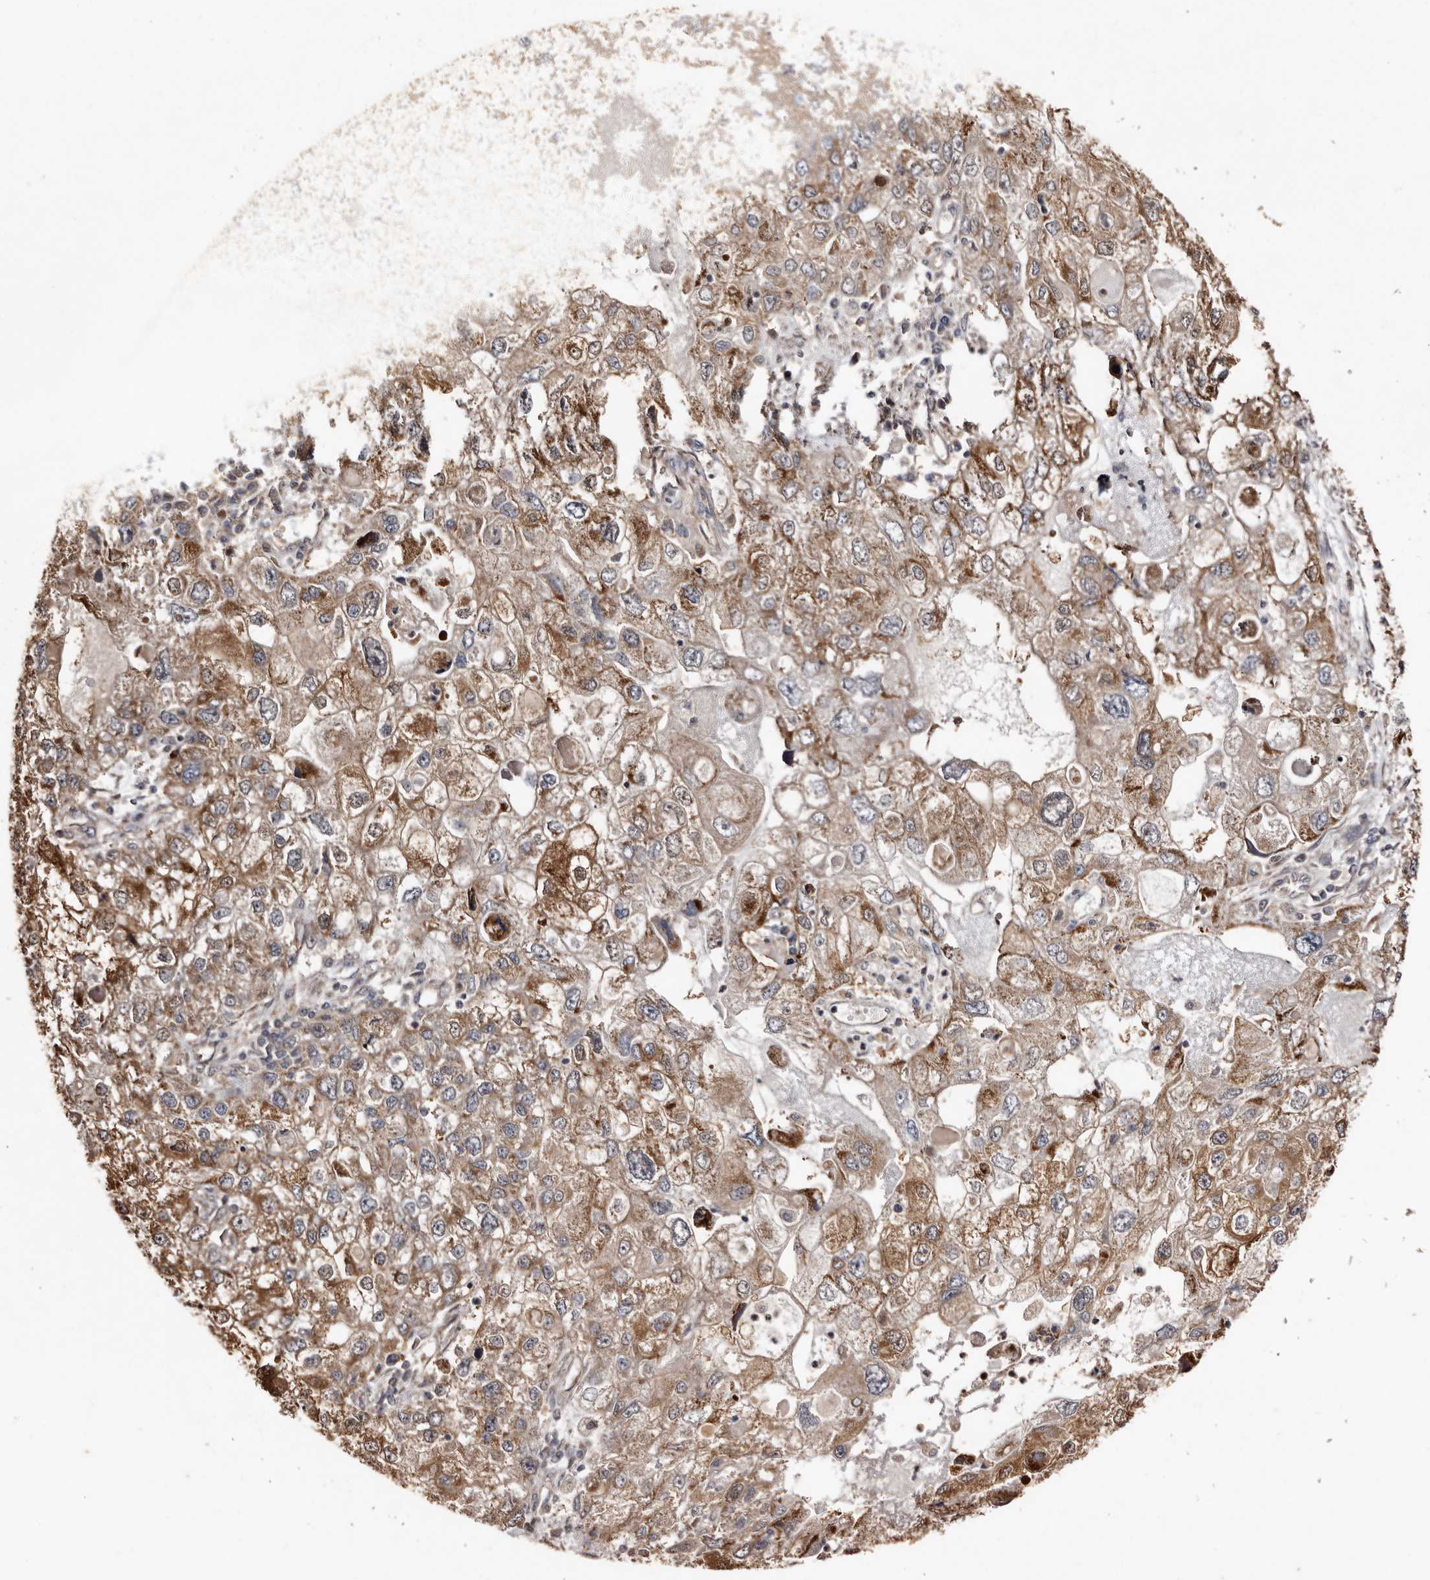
{"staining": {"intensity": "moderate", "quantity": ">75%", "location": "cytoplasmic/membranous"}, "tissue": "endometrial cancer", "cell_type": "Tumor cells", "image_type": "cancer", "snomed": [{"axis": "morphology", "description": "Adenocarcinoma, NOS"}, {"axis": "topography", "description": "Endometrium"}], "caption": "Tumor cells display medium levels of moderate cytoplasmic/membranous expression in approximately >75% of cells in human endometrial cancer.", "gene": "MACC1", "patient": {"sex": "female", "age": 49}}